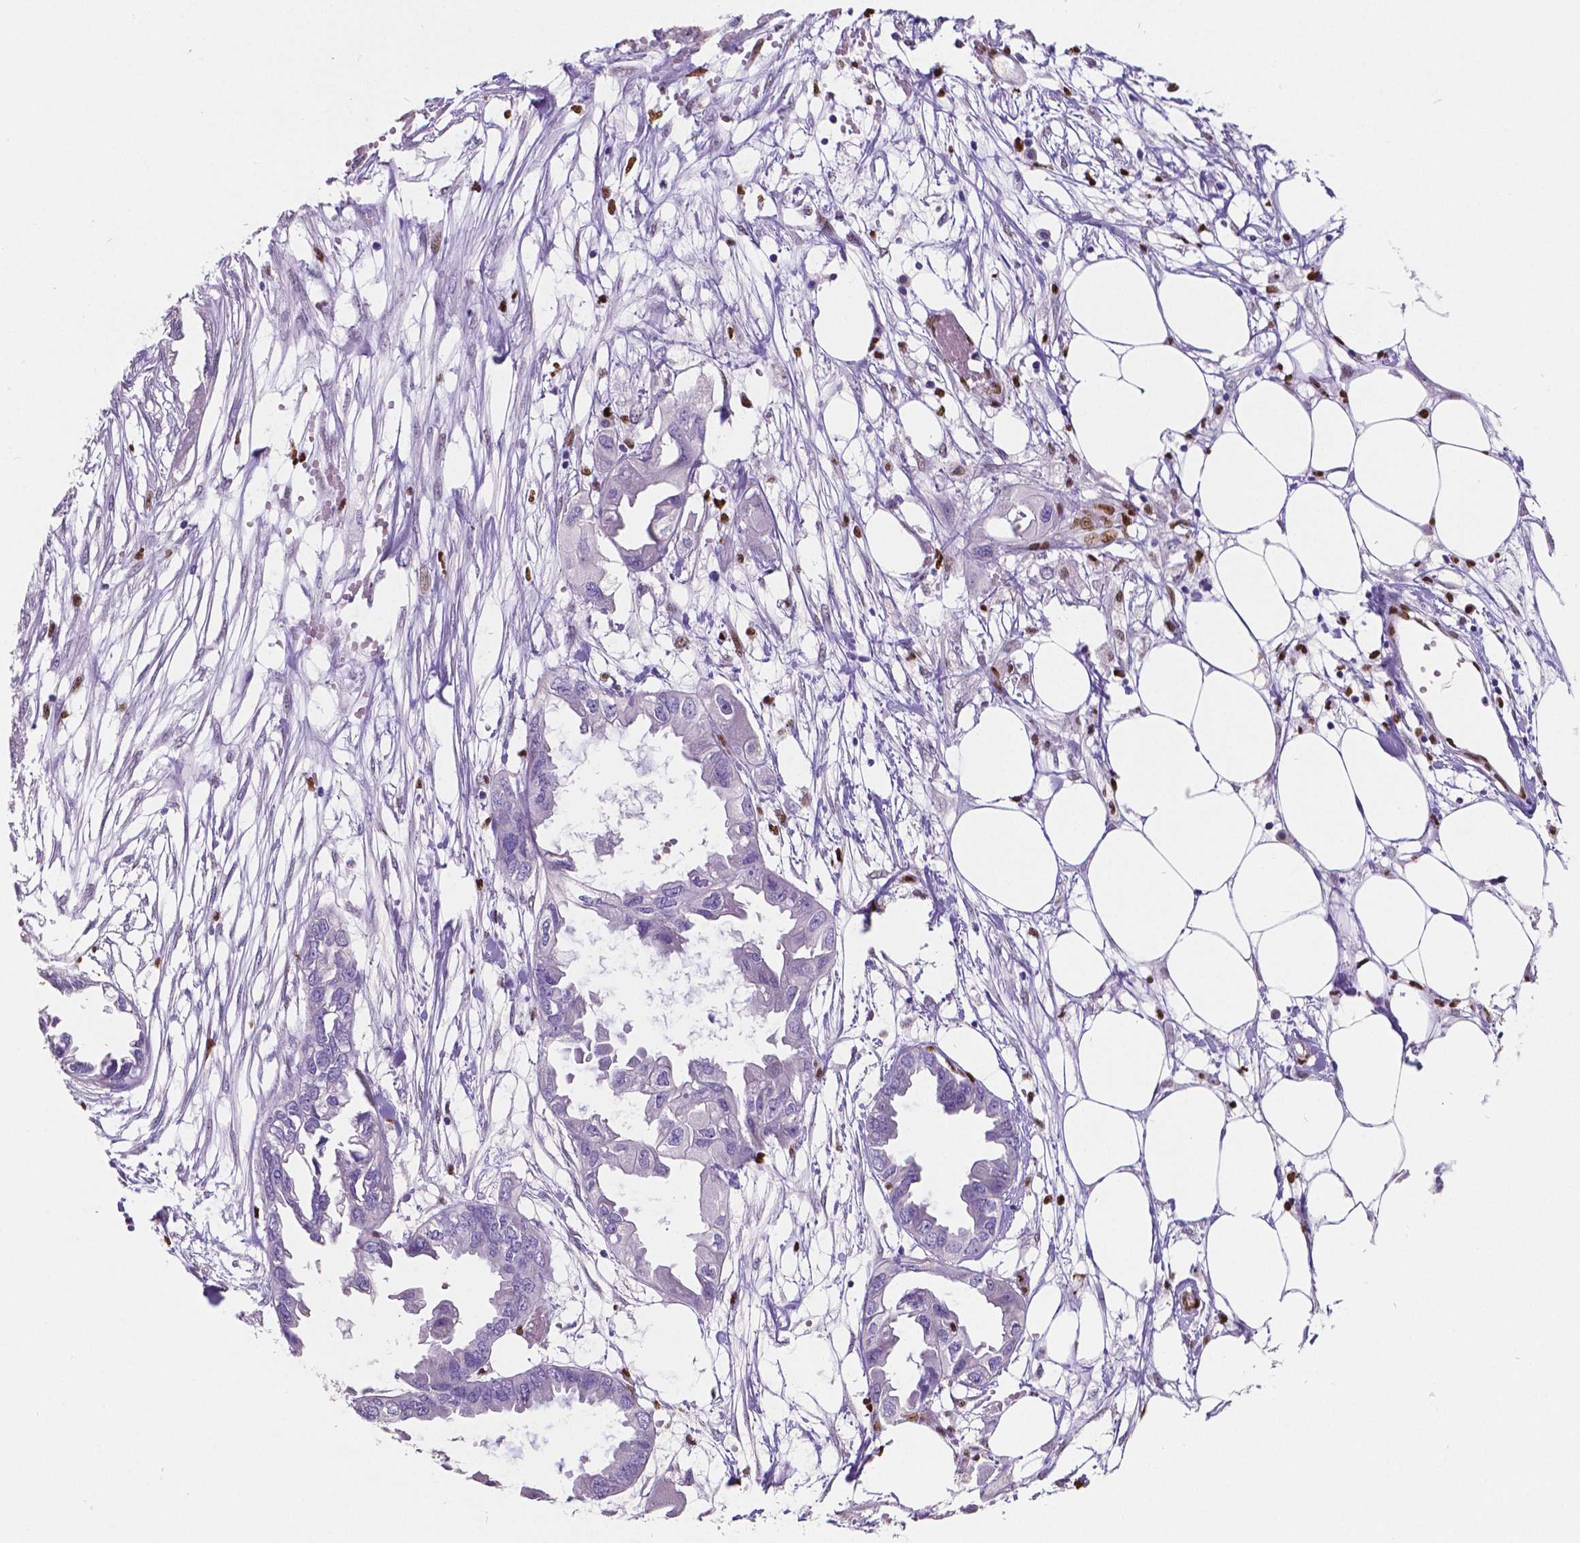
{"staining": {"intensity": "negative", "quantity": "none", "location": "none"}, "tissue": "endometrial cancer", "cell_type": "Tumor cells", "image_type": "cancer", "snomed": [{"axis": "morphology", "description": "Adenocarcinoma, NOS"}, {"axis": "morphology", "description": "Adenocarcinoma, metastatic, NOS"}, {"axis": "topography", "description": "Adipose tissue"}, {"axis": "topography", "description": "Endometrium"}], "caption": "Endometrial cancer was stained to show a protein in brown. There is no significant positivity in tumor cells.", "gene": "MEF2C", "patient": {"sex": "female", "age": 67}}